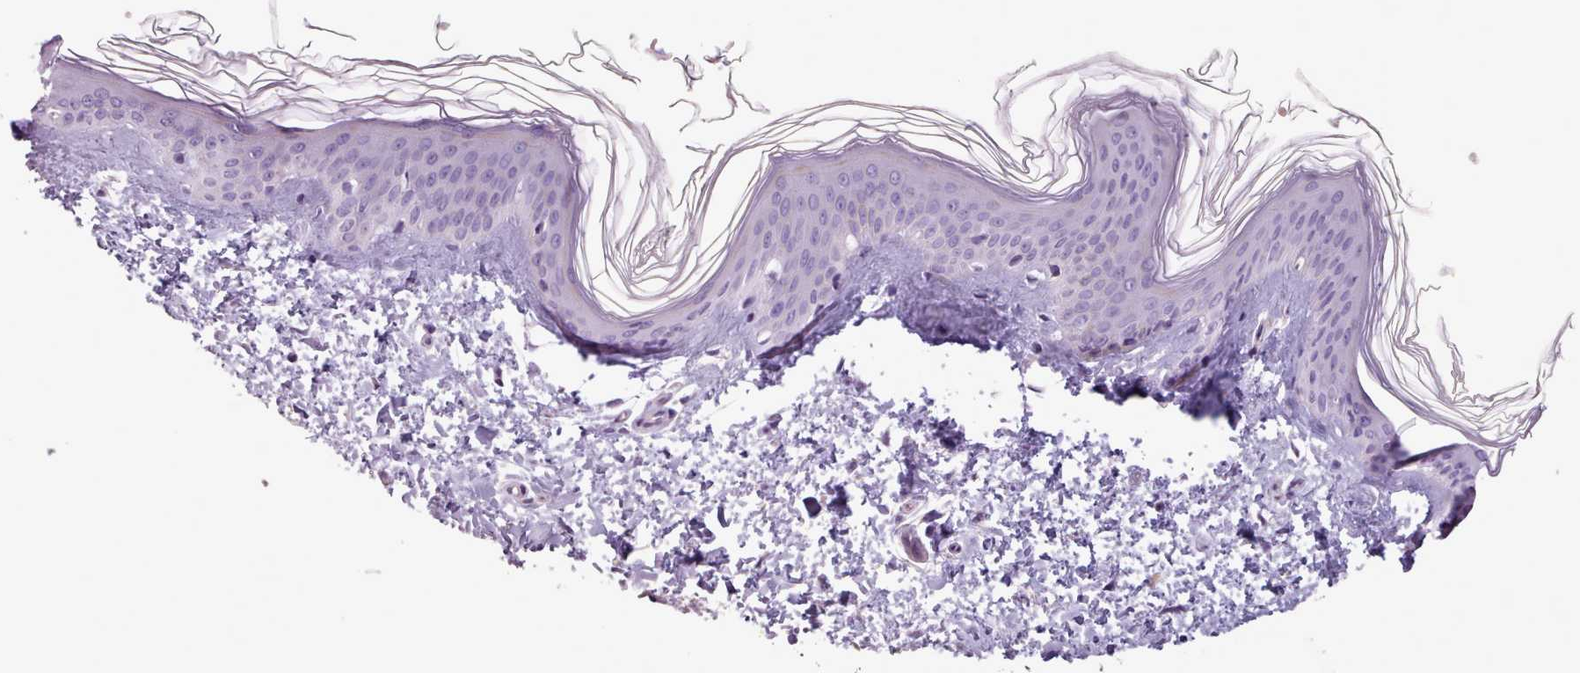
{"staining": {"intensity": "negative", "quantity": "none", "location": "none"}, "tissue": "skin", "cell_type": "Fibroblasts", "image_type": "normal", "snomed": [{"axis": "morphology", "description": "Normal tissue, NOS"}, {"axis": "topography", "description": "Skin"}], "caption": "Immunohistochemistry of unremarkable human skin reveals no positivity in fibroblasts. (Stains: DAB immunohistochemistry with hematoxylin counter stain, Microscopy: brightfield microscopy at high magnification).", "gene": "AVL9", "patient": {"sex": "female", "age": 41}}